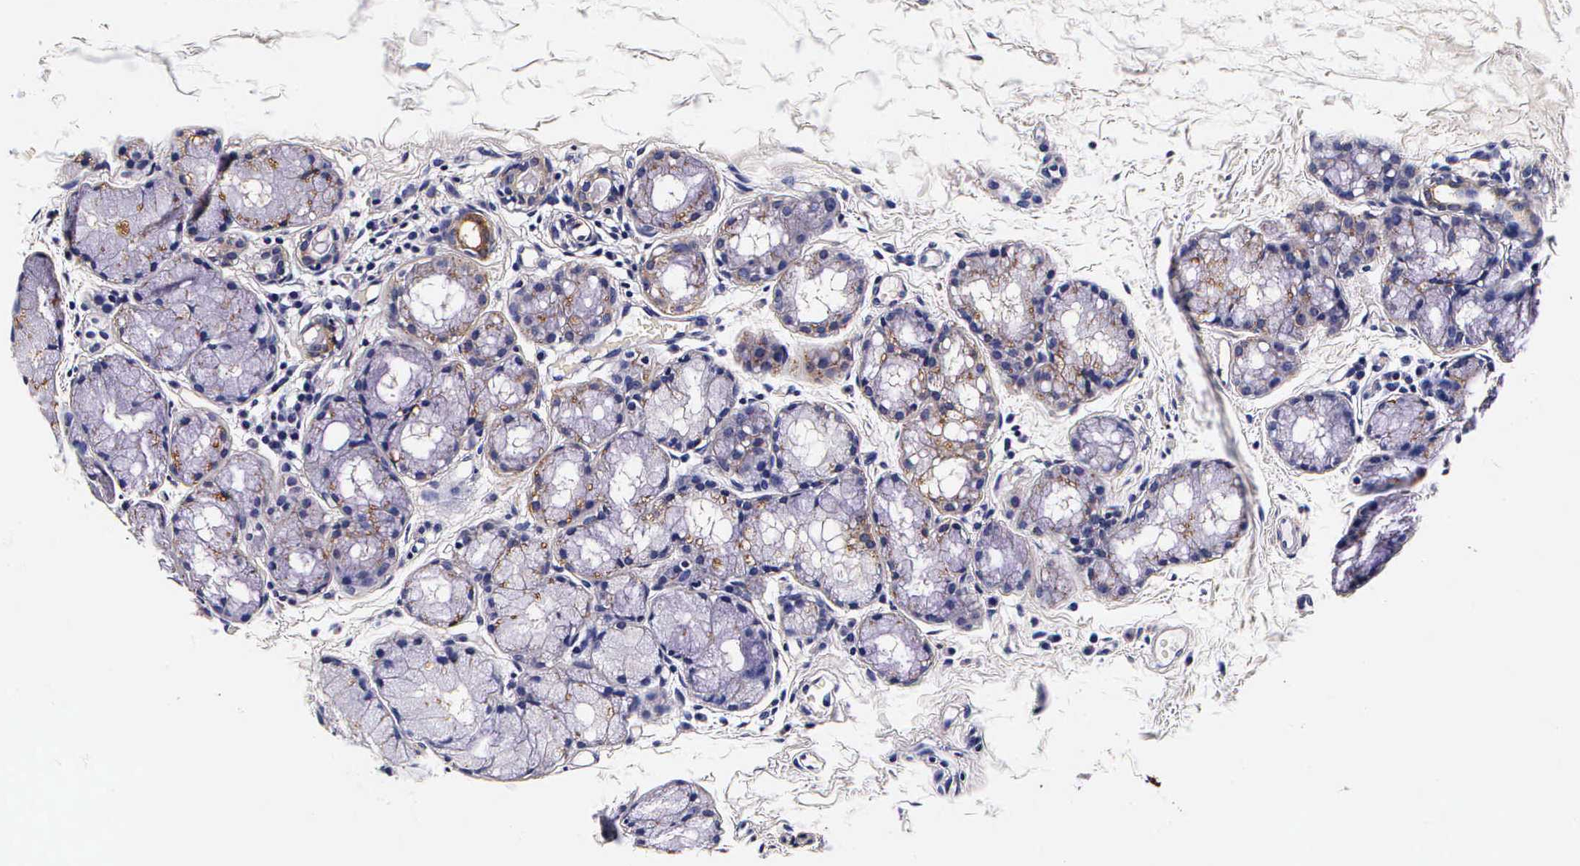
{"staining": {"intensity": "weak", "quantity": "<25%", "location": "cytoplasmic/membranous"}, "tissue": "tonsil", "cell_type": "Germinal center cells", "image_type": "normal", "snomed": [{"axis": "morphology", "description": "Normal tissue, NOS"}, {"axis": "topography", "description": "Tonsil"}], "caption": "DAB immunohistochemical staining of benign tonsil reveals no significant positivity in germinal center cells. (DAB (3,3'-diaminobenzidine) IHC with hematoxylin counter stain).", "gene": "CTSB", "patient": {"sex": "female", "age": 41}}